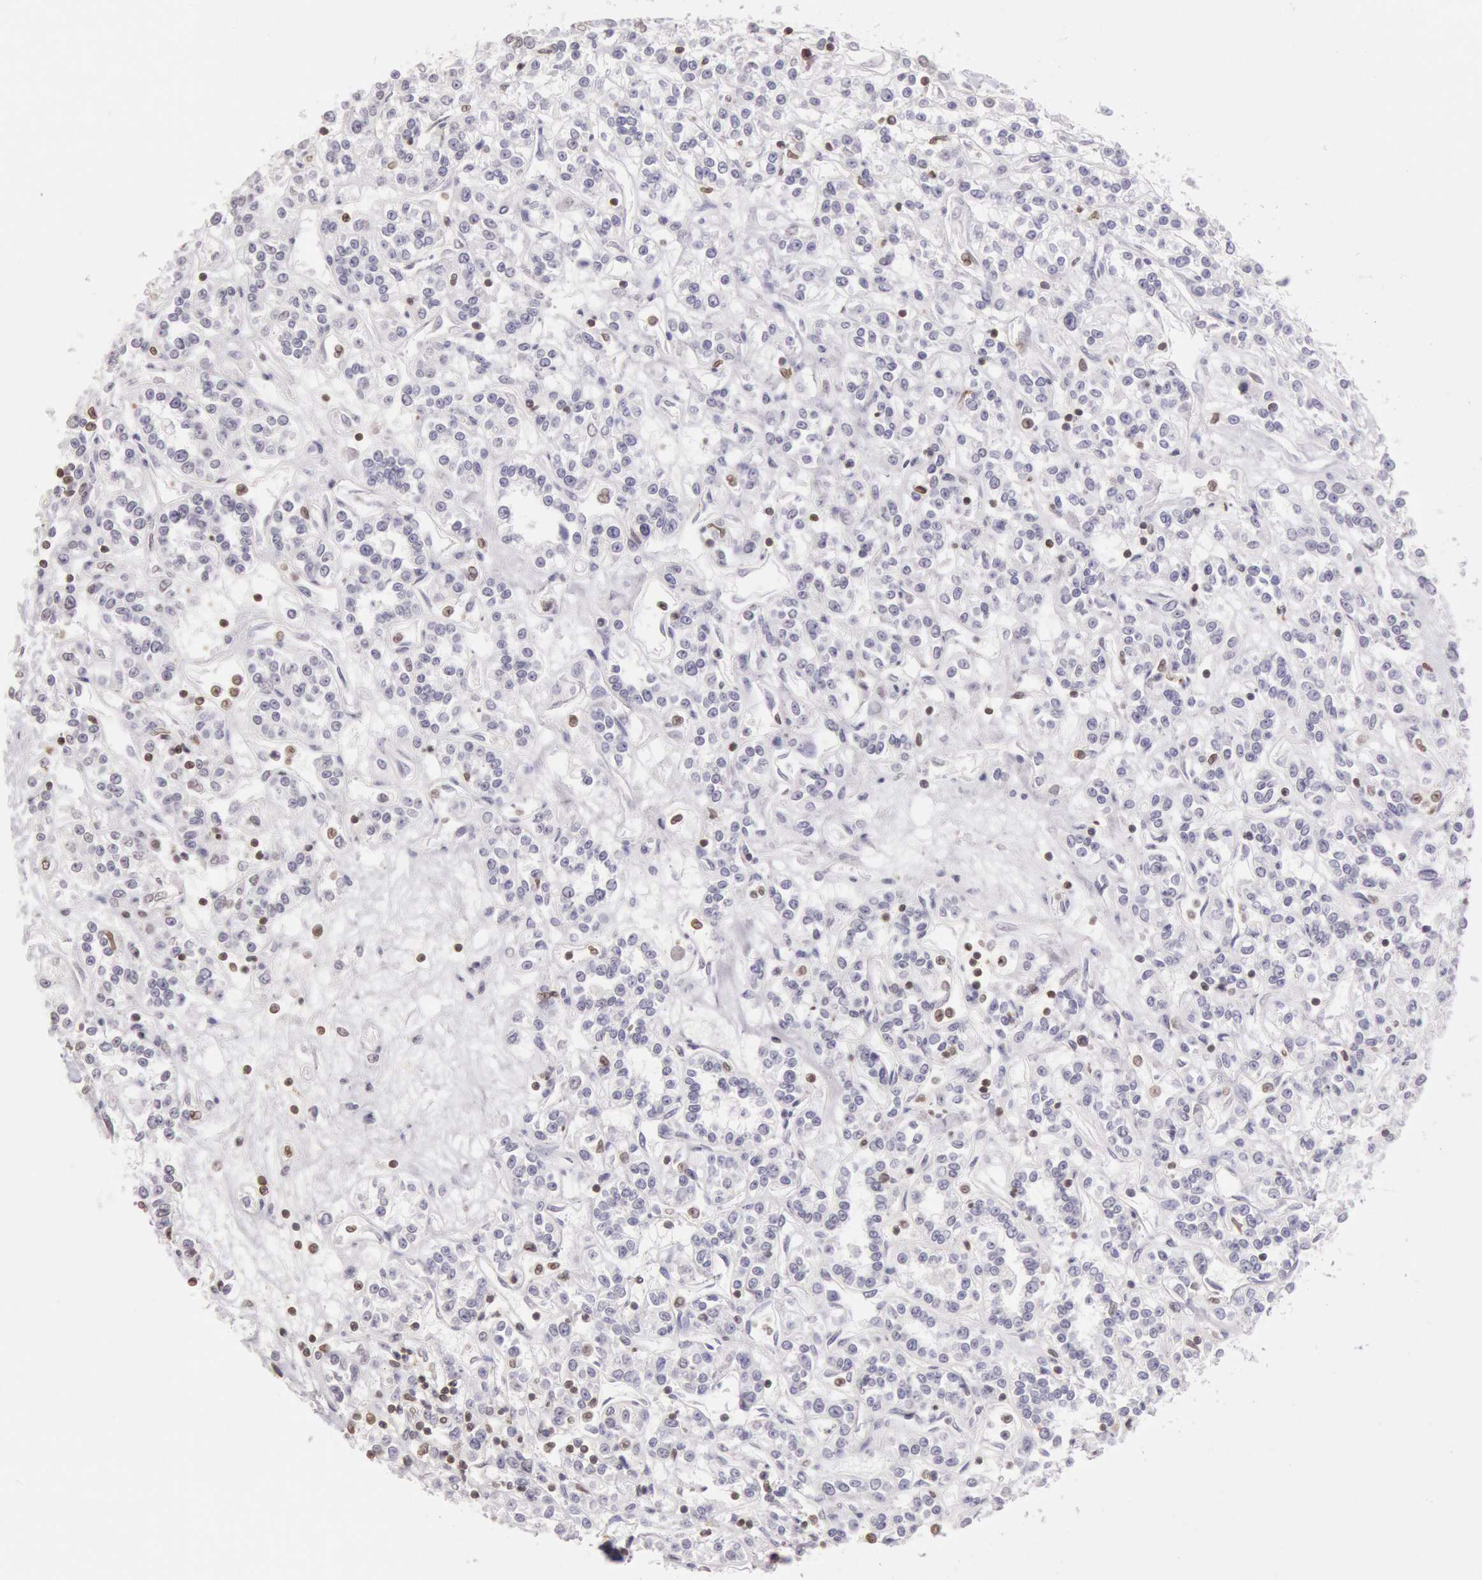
{"staining": {"intensity": "negative", "quantity": "none", "location": "none"}, "tissue": "renal cancer", "cell_type": "Tumor cells", "image_type": "cancer", "snomed": [{"axis": "morphology", "description": "Adenocarcinoma, NOS"}, {"axis": "topography", "description": "Kidney"}], "caption": "This micrograph is of renal cancer (adenocarcinoma) stained with immunohistochemistry (IHC) to label a protein in brown with the nuclei are counter-stained blue. There is no positivity in tumor cells.", "gene": "HIF1A", "patient": {"sex": "female", "age": 76}}